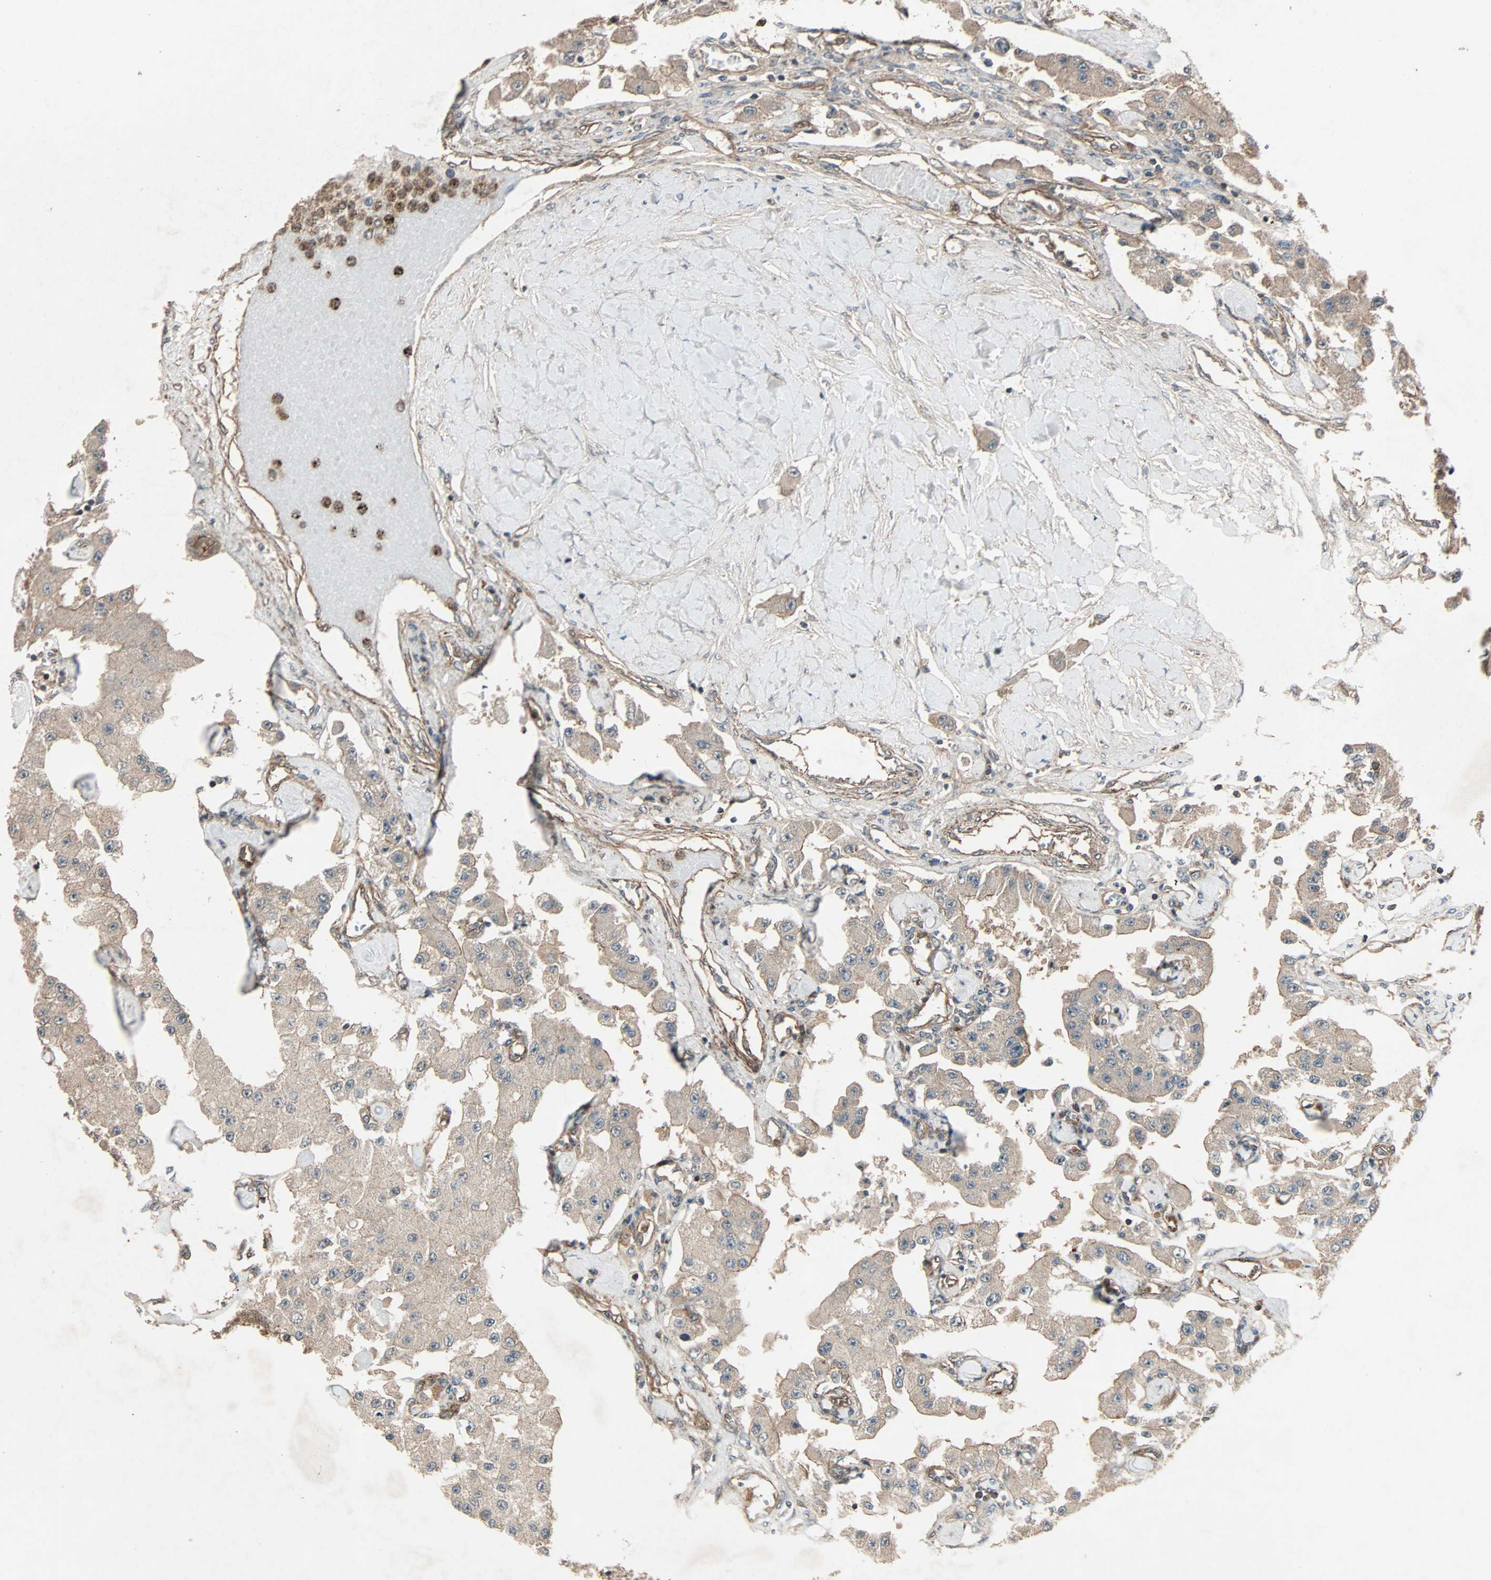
{"staining": {"intensity": "weak", "quantity": ">75%", "location": "cytoplasmic/membranous"}, "tissue": "carcinoid", "cell_type": "Tumor cells", "image_type": "cancer", "snomed": [{"axis": "morphology", "description": "Carcinoid, malignant, NOS"}, {"axis": "topography", "description": "Pancreas"}], "caption": "A low amount of weak cytoplasmic/membranous staining is present in about >75% of tumor cells in carcinoid tissue.", "gene": "GCK", "patient": {"sex": "male", "age": 41}}